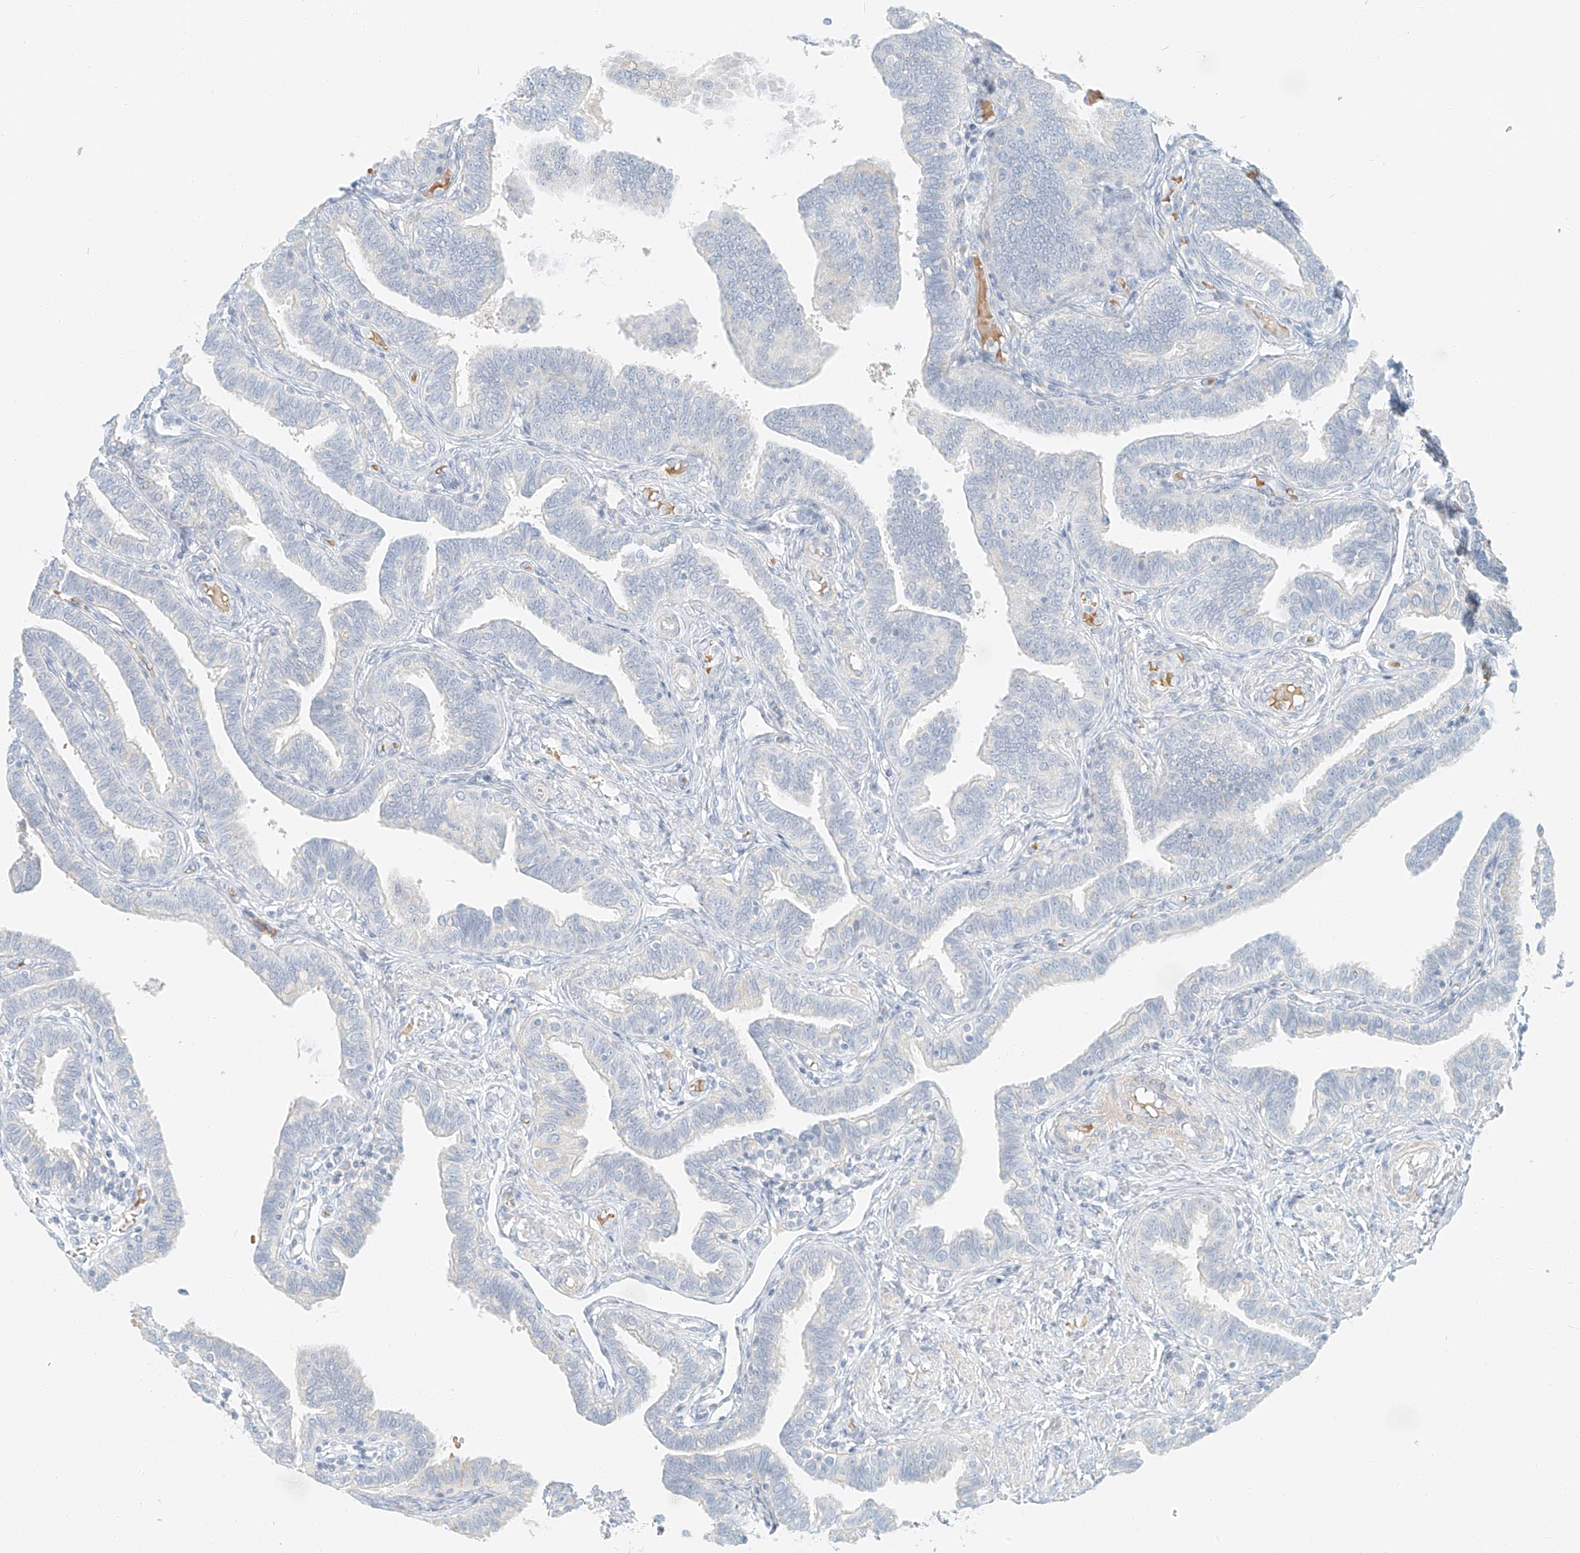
{"staining": {"intensity": "negative", "quantity": "none", "location": "none"}, "tissue": "fallopian tube", "cell_type": "Glandular cells", "image_type": "normal", "snomed": [{"axis": "morphology", "description": "Normal tissue, NOS"}, {"axis": "topography", "description": "Fallopian tube"}], "caption": "An immunohistochemistry micrograph of benign fallopian tube is shown. There is no staining in glandular cells of fallopian tube.", "gene": "PGC", "patient": {"sex": "female", "age": 39}}